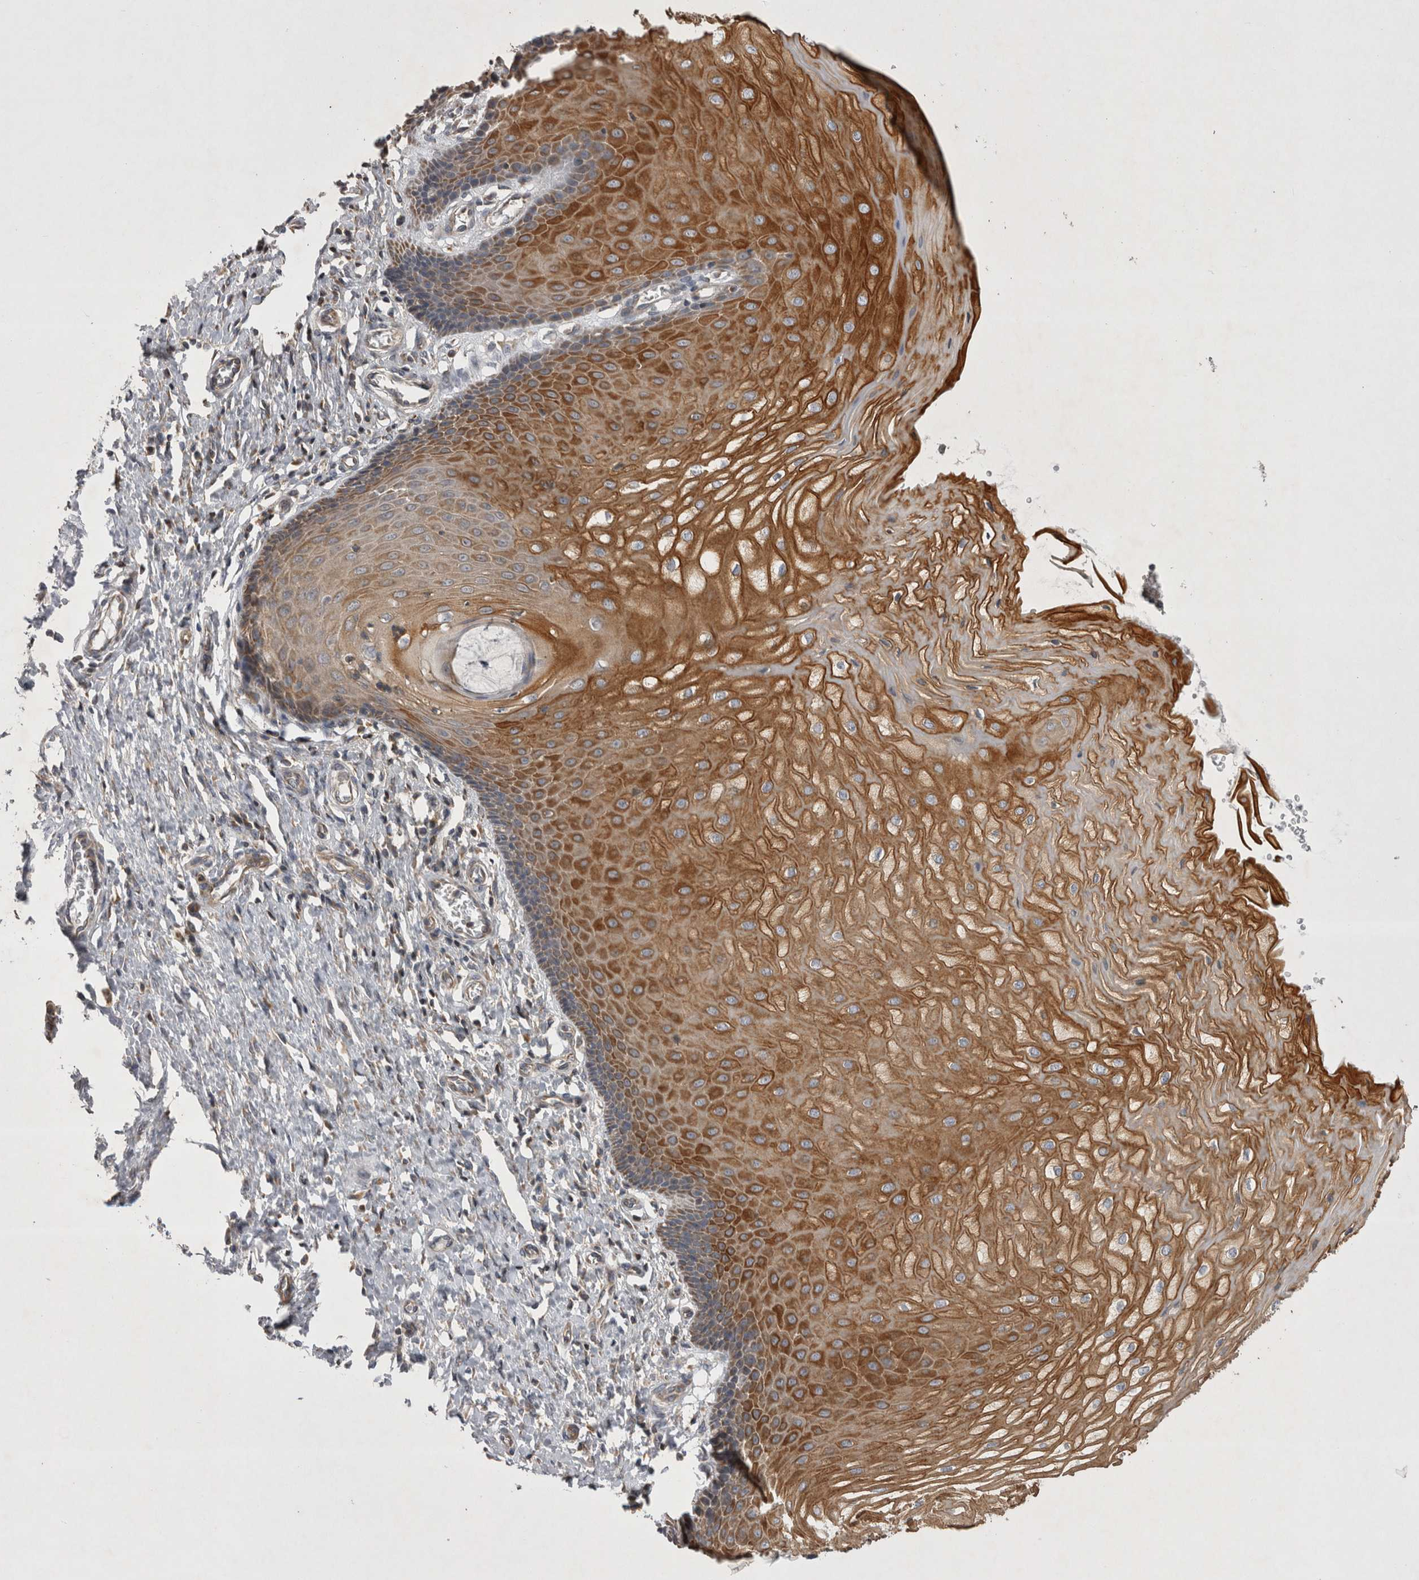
{"staining": {"intensity": "weak", "quantity": ">75%", "location": "cytoplasmic/membranous"}, "tissue": "cervix", "cell_type": "Glandular cells", "image_type": "normal", "snomed": [{"axis": "morphology", "description": "Normal tissue, NOS"}, {"axis": "topography", "description": "Cervix"}], "caption": "Immunohistochemistry histopathology image of normal human cervix stained for a protein (brown), which exhibits low levels of weak cytoplasmic/membranous staining in about >75% of glandular cells.", "gene": "TSPOAP1", "patient": {"sex": "female", "age": 55}}